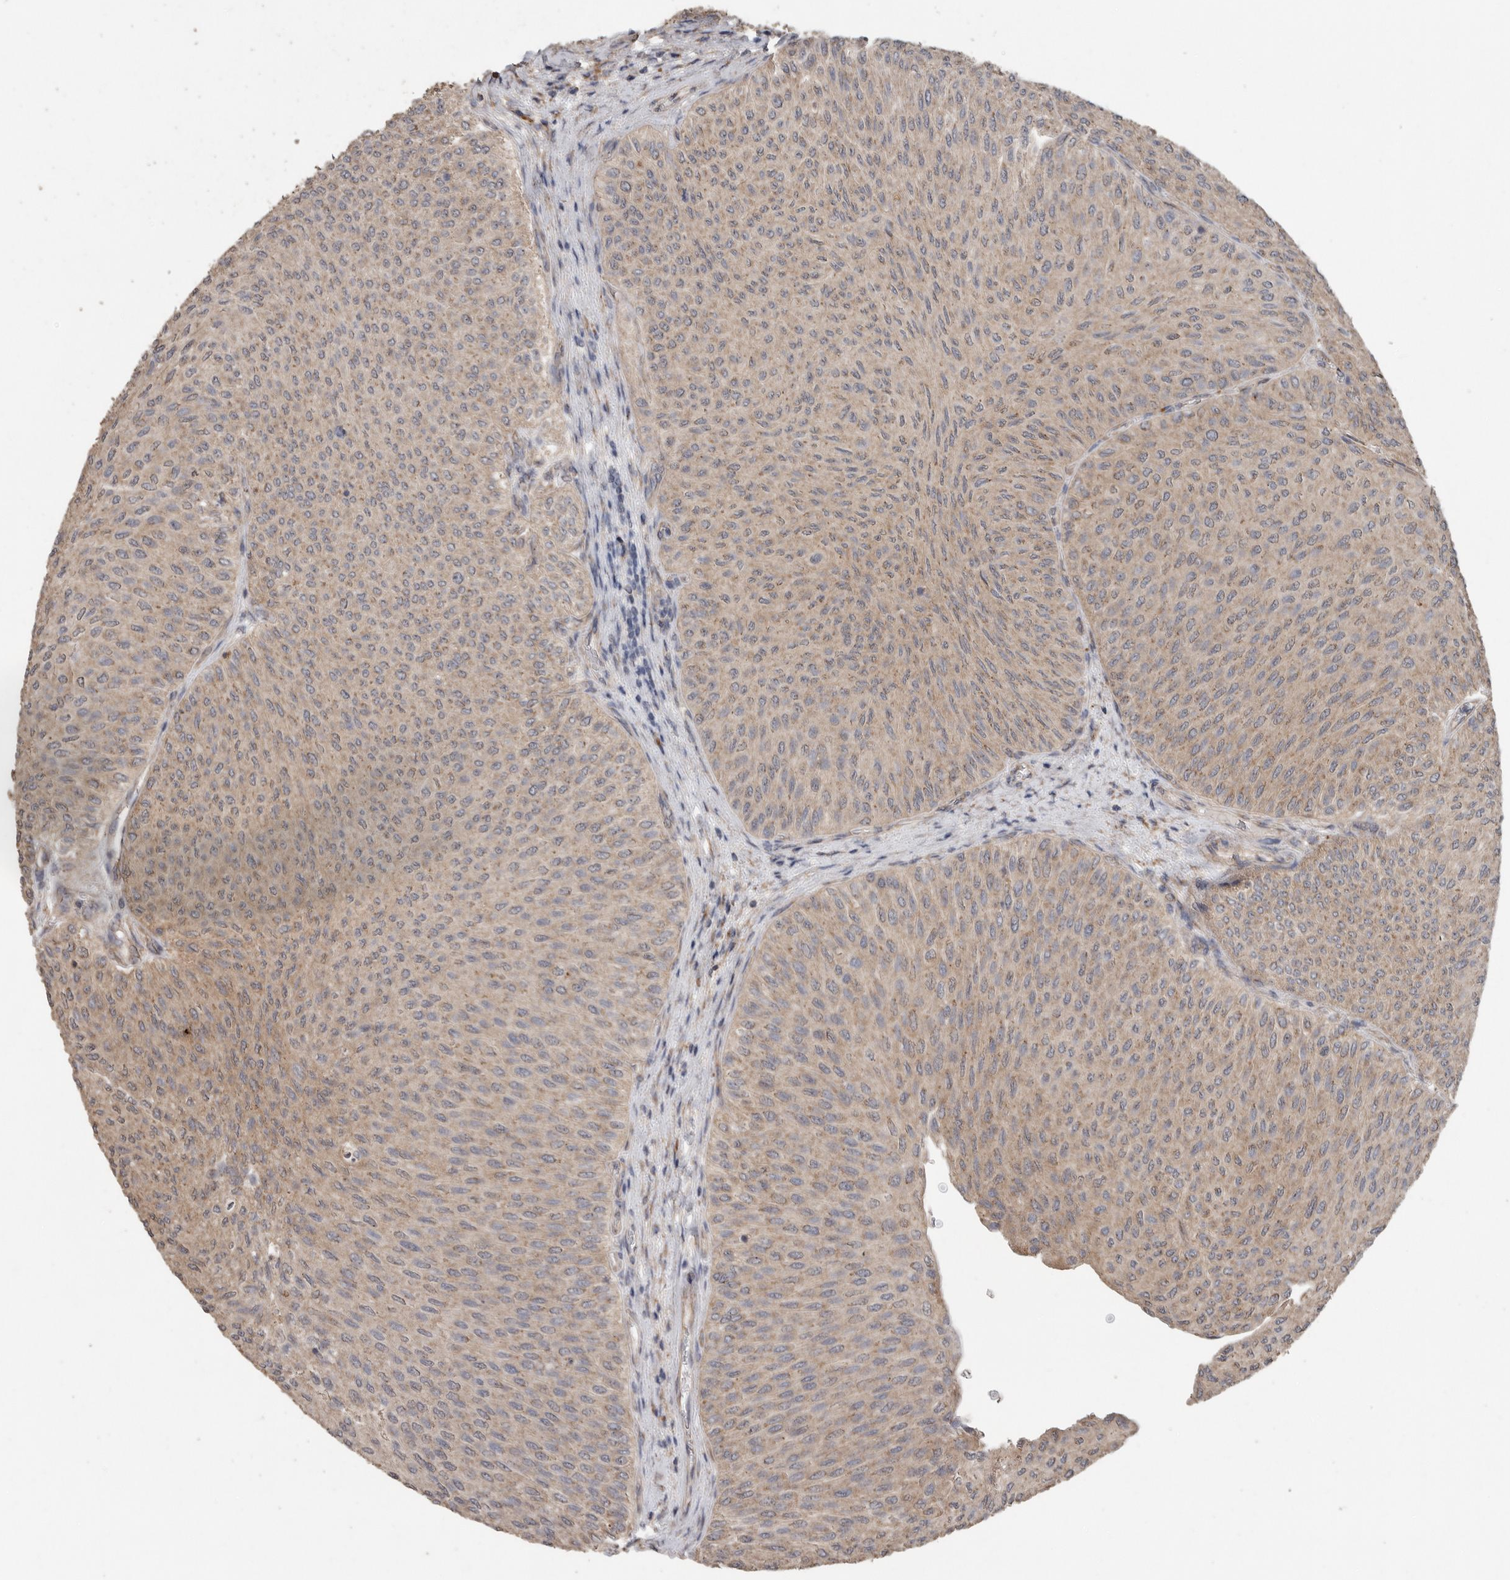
{"staining": {"intensity": "weak", "quantity": ">75%", "location": "cytoplasmic/membranous"}, "tissue": "urothelial cancer", "cell_type": "Tumor cells", "image_type": "cancer", "snomed": [{"axis": "morphology", "description": "Urothelial carcinoma, Low grade"}, {"axis": "topography", "description": "Urinary bladder"}], "caption": "There is low levels of weak cytoplasmic/membranous staining in tumor cells of urothelial carcinoma (low-grade), as demonstrated by immunohistochemical staining (brown color).", "gene": "PODXL2", "patient": {"sex": "male", "age": 78}}